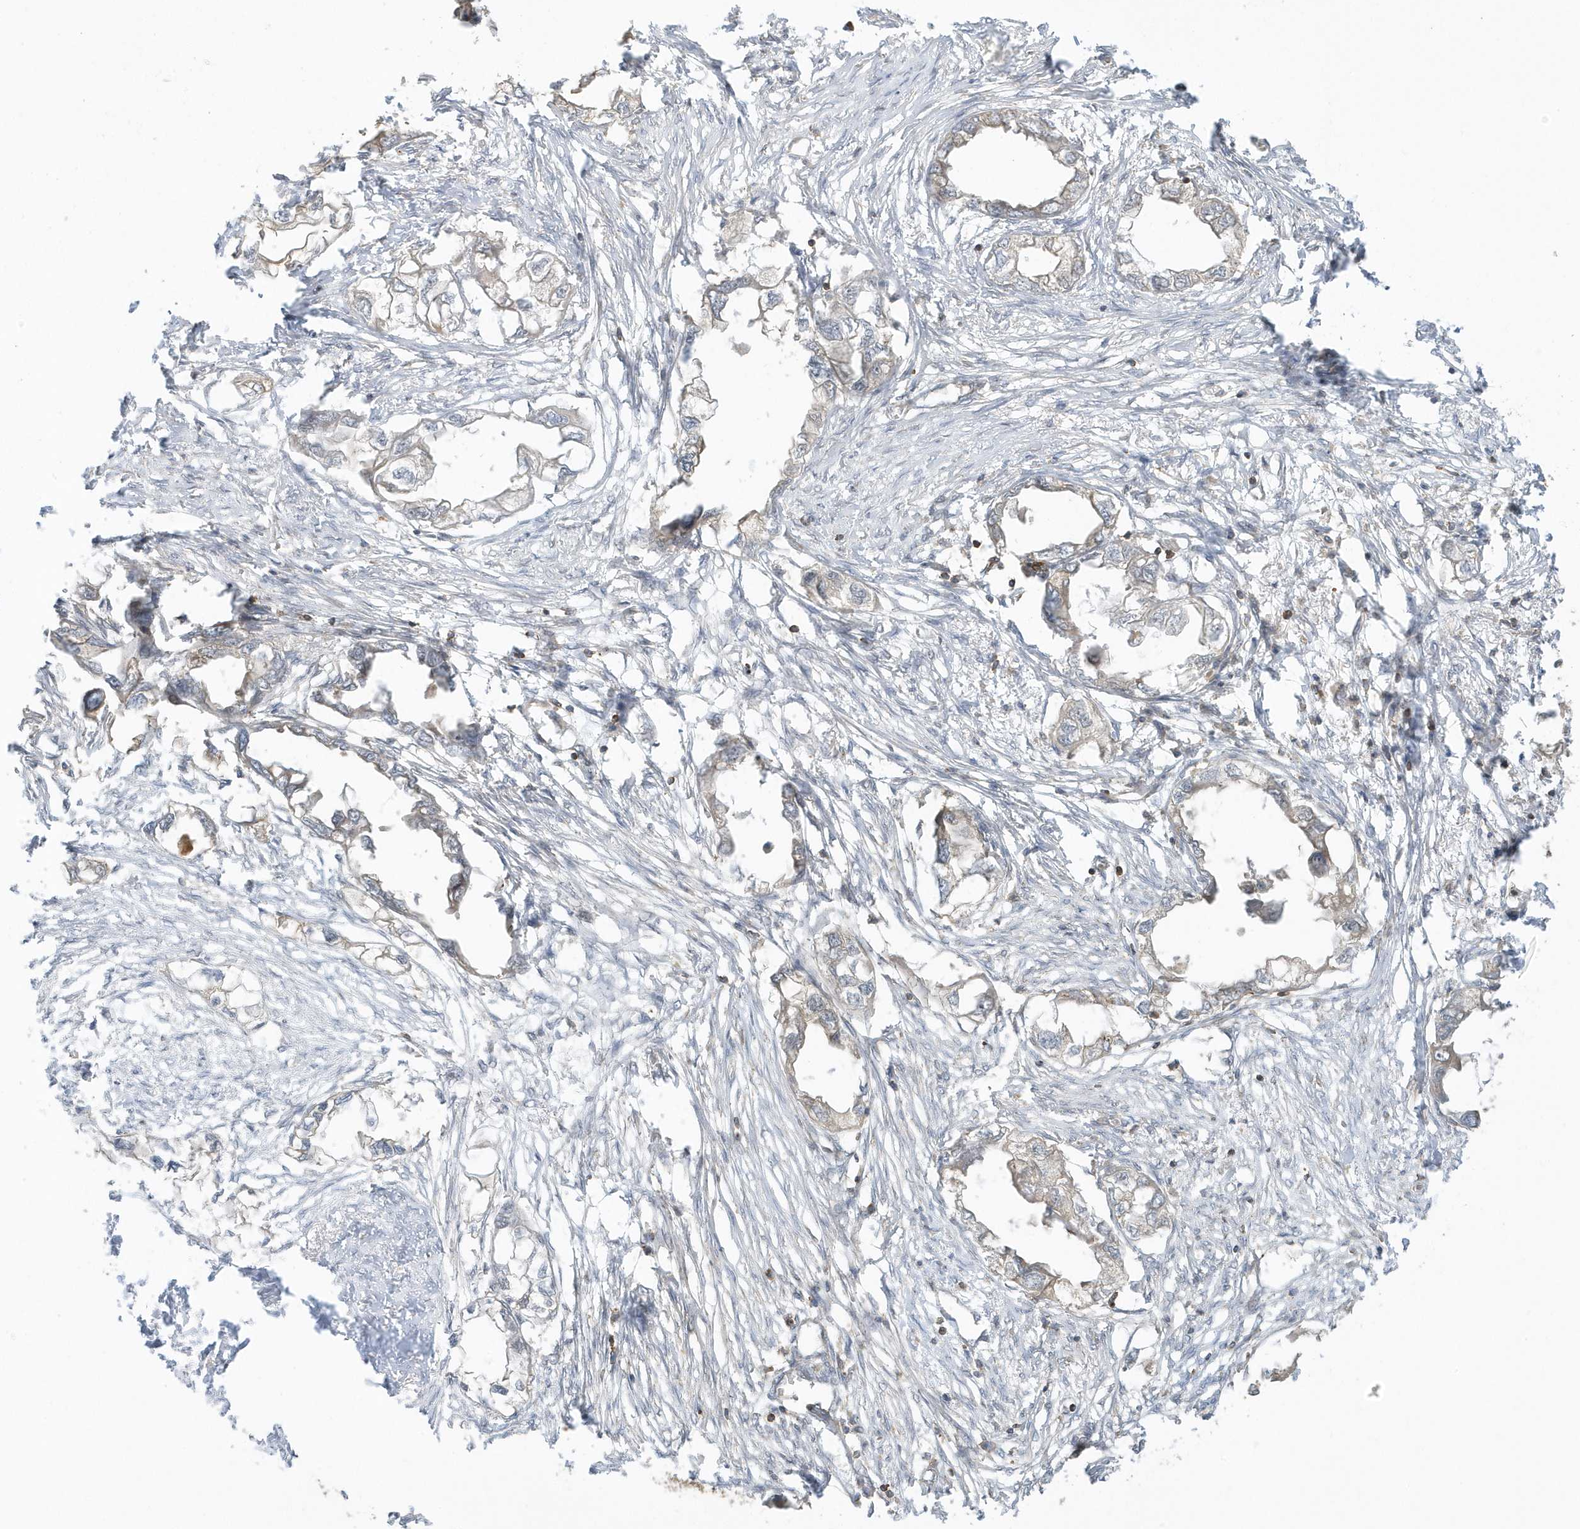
{"staining": {"intensity": "weak", "quantity": "25%-75%", "location": "cytoplasmic/membranous"}, "tissue": "endometrial cancer", "cell_type": "Tumor cells", "image_type": "cancer", "snomed": [{"axis": "morphology", "description": "Adenocarcinoma, NOS"}, {"axis": "morphology", "description": "Adenocarcinoma, metastatic, NOS"}, {"axis": "topography", "description": "Adipose tissue"}, {"axis": "topography", "description": "Endometrium"}], "caption": "Protein staining of endometrial cancer (metastatic adenocarcinoma) tissue displays weak cytoplasmic/membranous expression in about 25%-75% of tumor cells. (DAB IHC, brown staining for protein, blue staining for nuclei).", "gene": "ZBTB8A", "patient": {"sex": "female", "age": 67}}